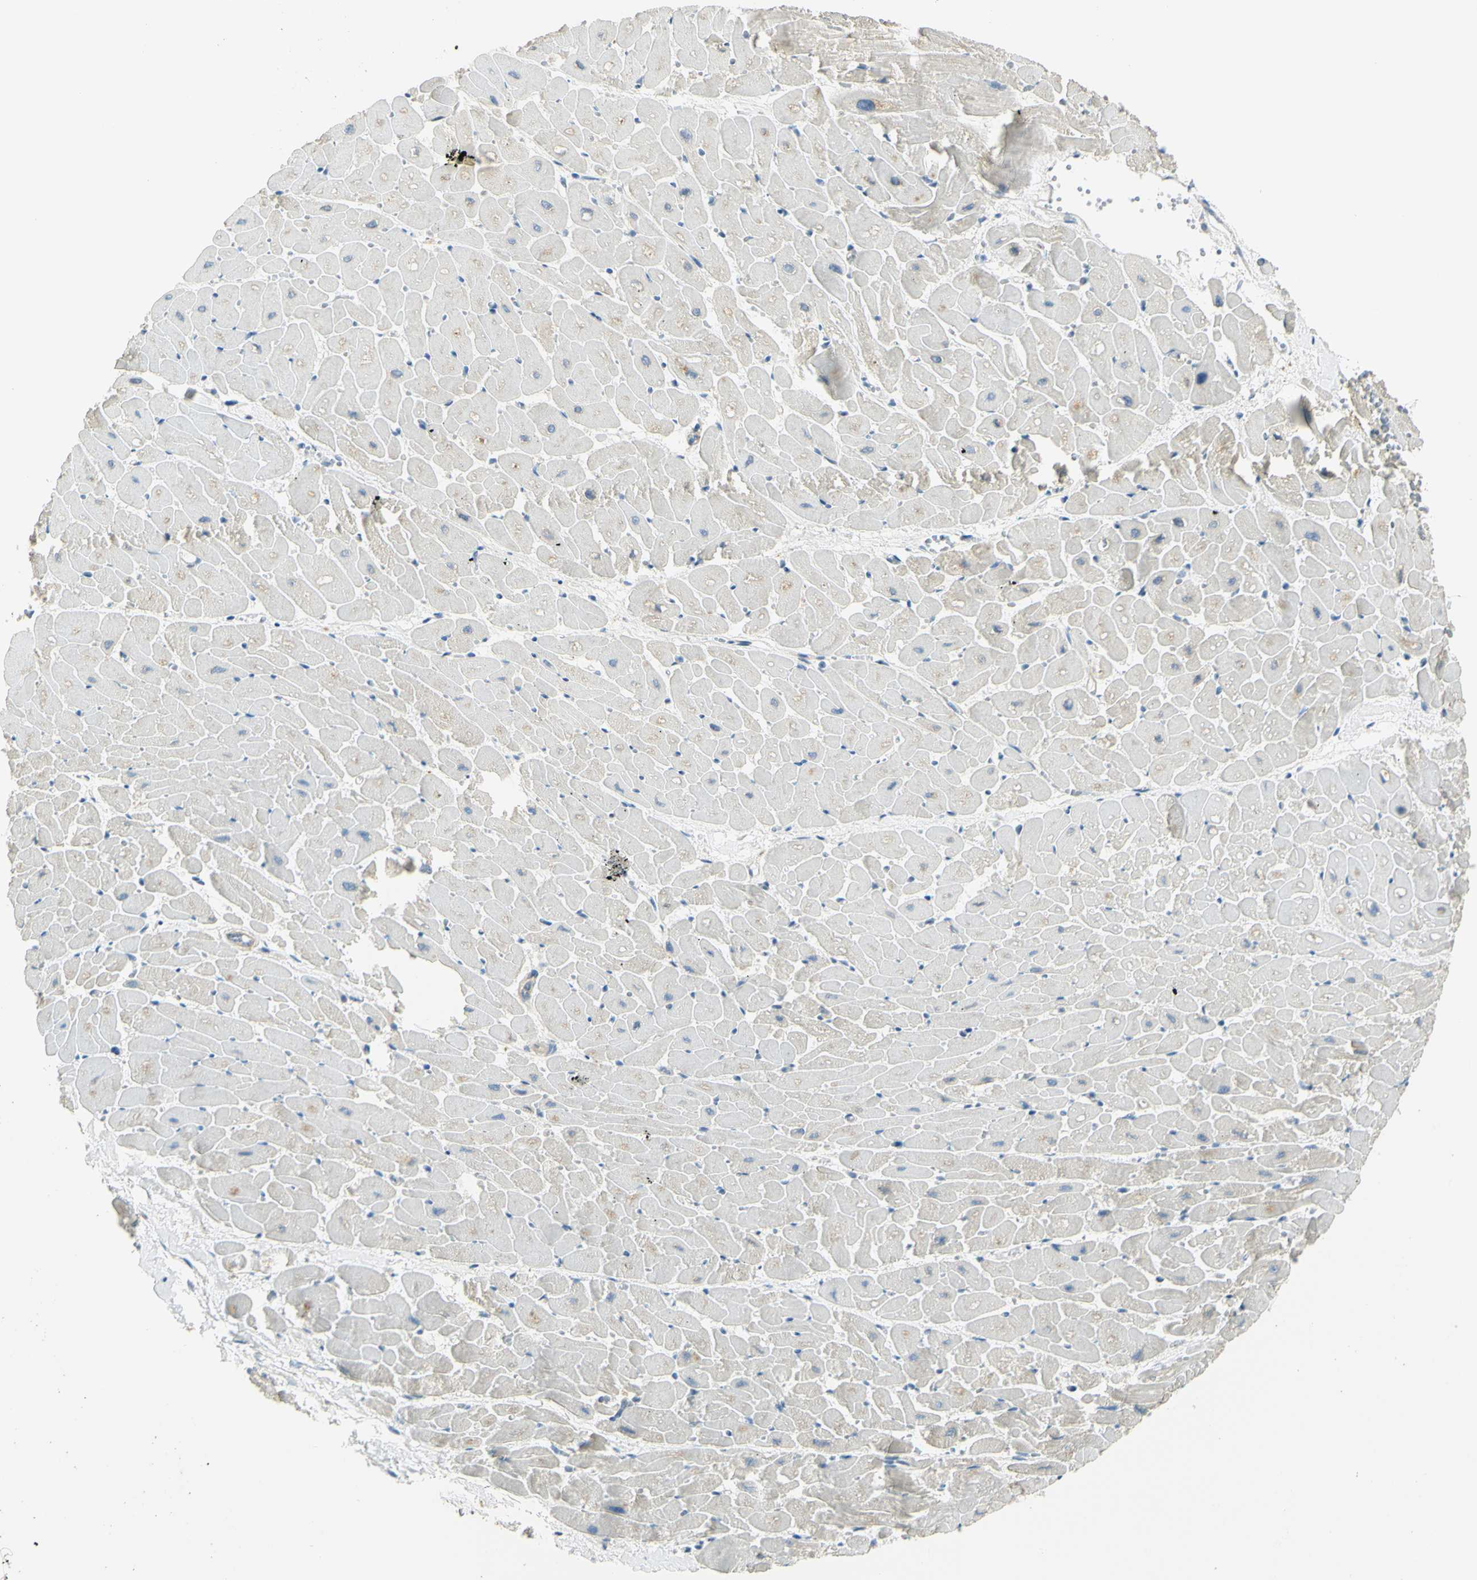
{"staining": {"intensity": "negative", "quantity": "none", "location": "none"}, "tissue": "heart muscle", "cell_type": "Cardiomyocytes", "image_type": "normal", "snomed": [{"axis": "morphology", "description": "Normal tissue, NOS"}, {"axis": "topography", "description": "Heart"}], "caption": "The histopathology image exhibits no significant positivity in cardiomyocytes of heart muscle.", "gene": "LAMA3", "patient": {"sex": "female", "age": 19}}